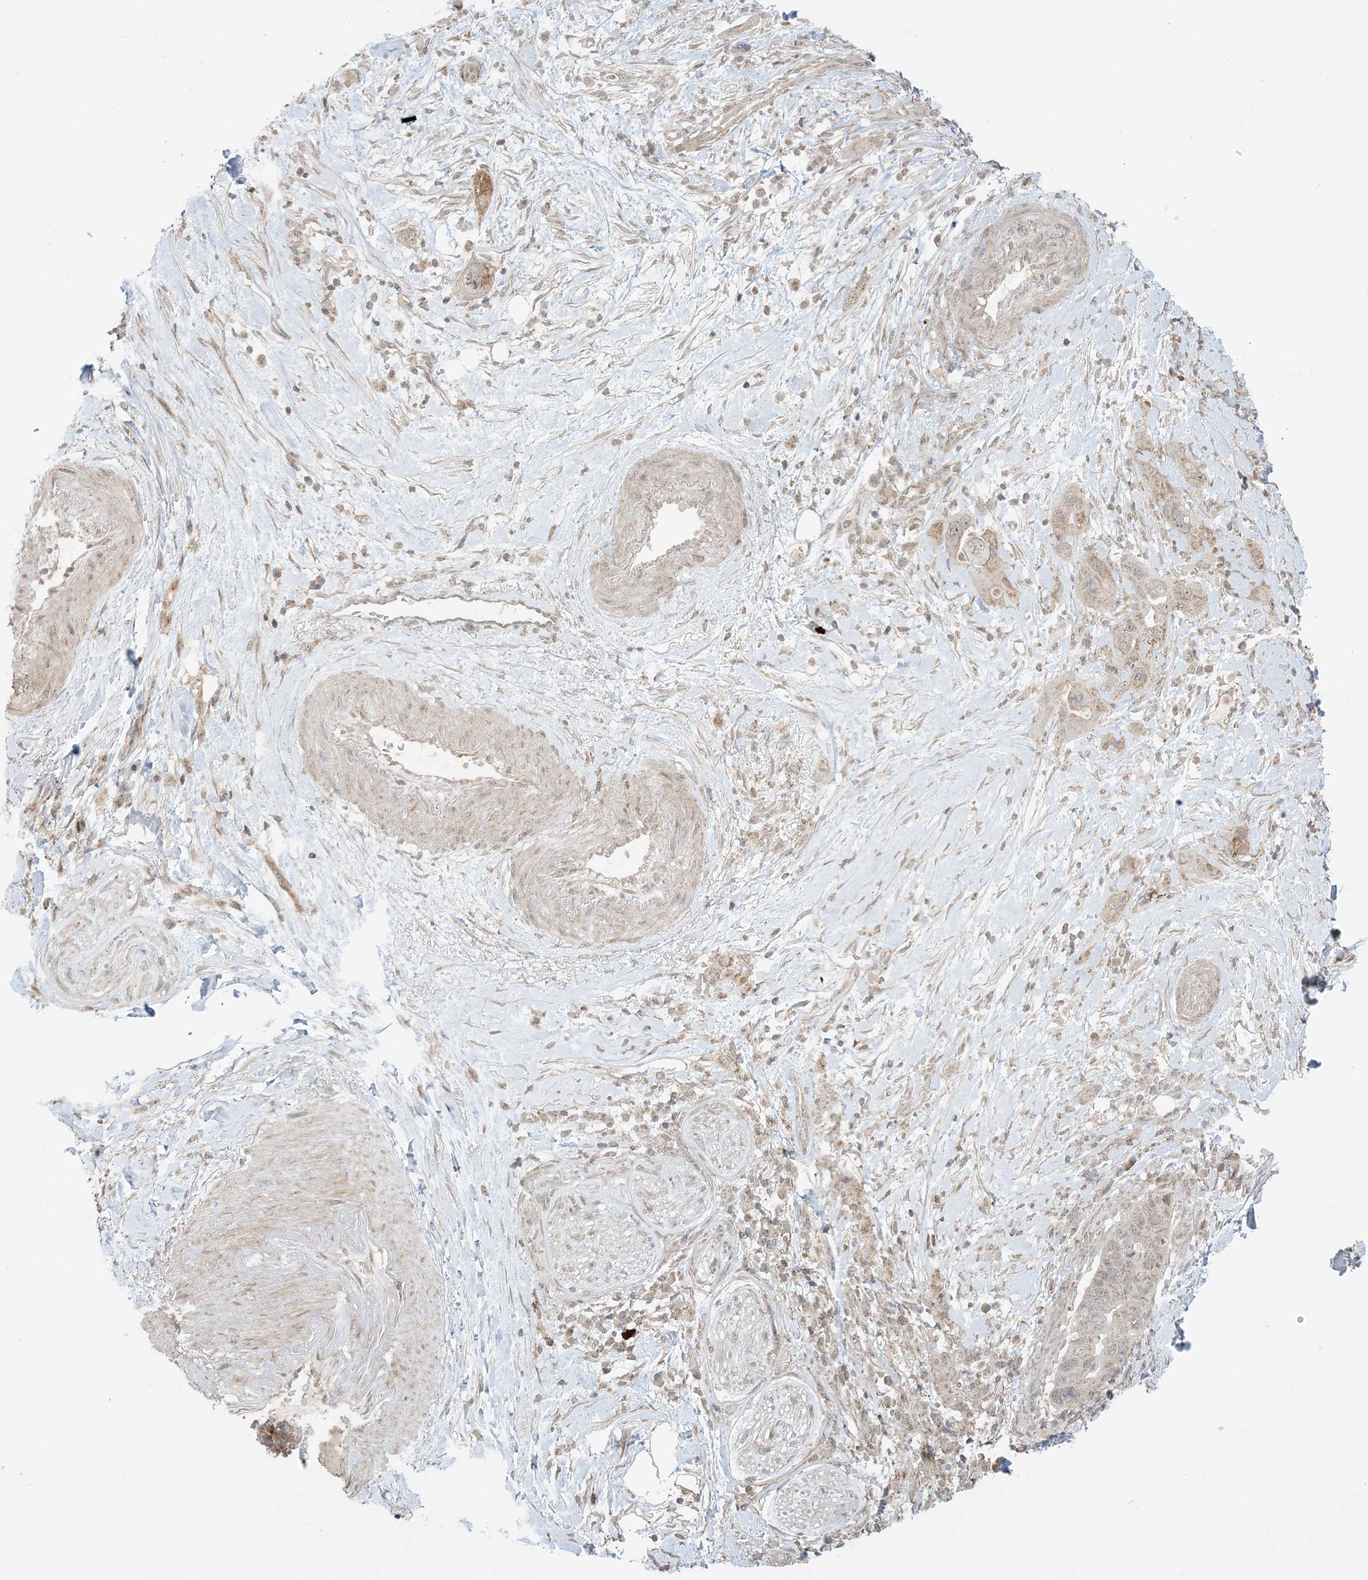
{"staining": {"intensity": "weak", "quantity": ">75%", "location": "cytoplasmic/membranous"}, "tissue": "pancreatic cancer", "cell_type": "Tumor cells", "image_type": "cancer", "snomed": [{"axis": "morphology", "description": "Adenocarcinoma, NOS"}, {"axis": "topography", "description": "Pancreas"}], "caption": "Adenocarcinoma (pancreatic) stained with a brown dye reveals weak cytoplasmic/membranous positive expression in about >75% of tumor cells.", "gene": "PHLDB2", "patient": {"sex": "female", "age": 71}}